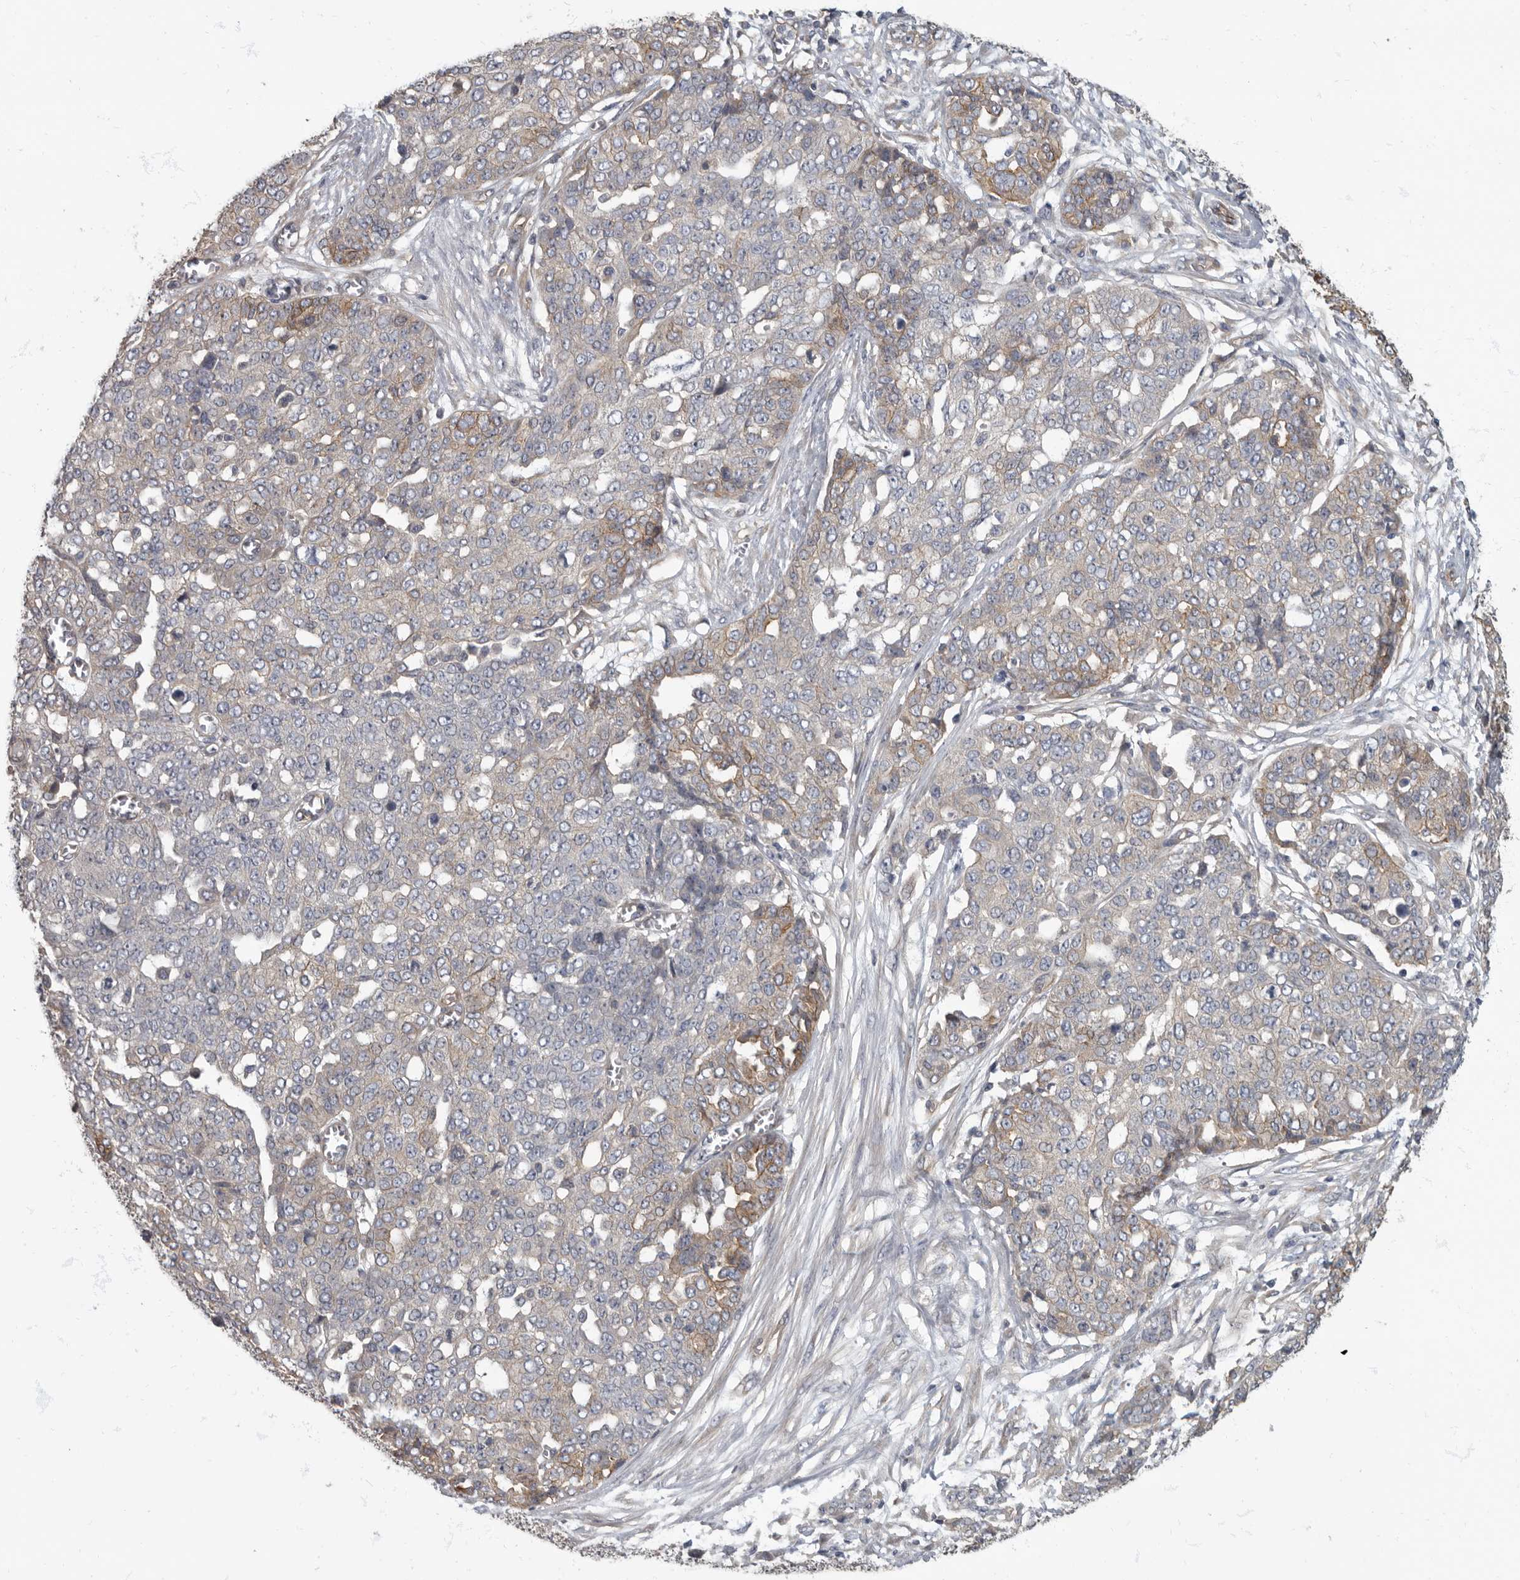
{"staining": {"intensity": "weak", "quantity": "<25%", "location": "cytoplasmic/membranous"}, "tissue": "ovarian cancer", "cell_type": "Tumor cells", "image_type": "cancer", "snomed": [{"axis": "morphology", "description": "Cystadenocarcinoma, serous, NOS"}, {"axis": "topography", "description": "Soft tissue"}, {"axis": "topography", "description": "Ovary"}], "caption": "Immunohistochemistry (IHC) micrograph of serous cystadenocarcinoma (ovarian) stained for a protein (brown), which exhibits no expression in tumor cells. The staining was performed using DAB to visualize the protein expression in brown, while the nuclei were stained in blue with hematoxylin (Magnification: 20x).", "gene": "PDK1", "patient": {"sex": "female", "age": 57}}